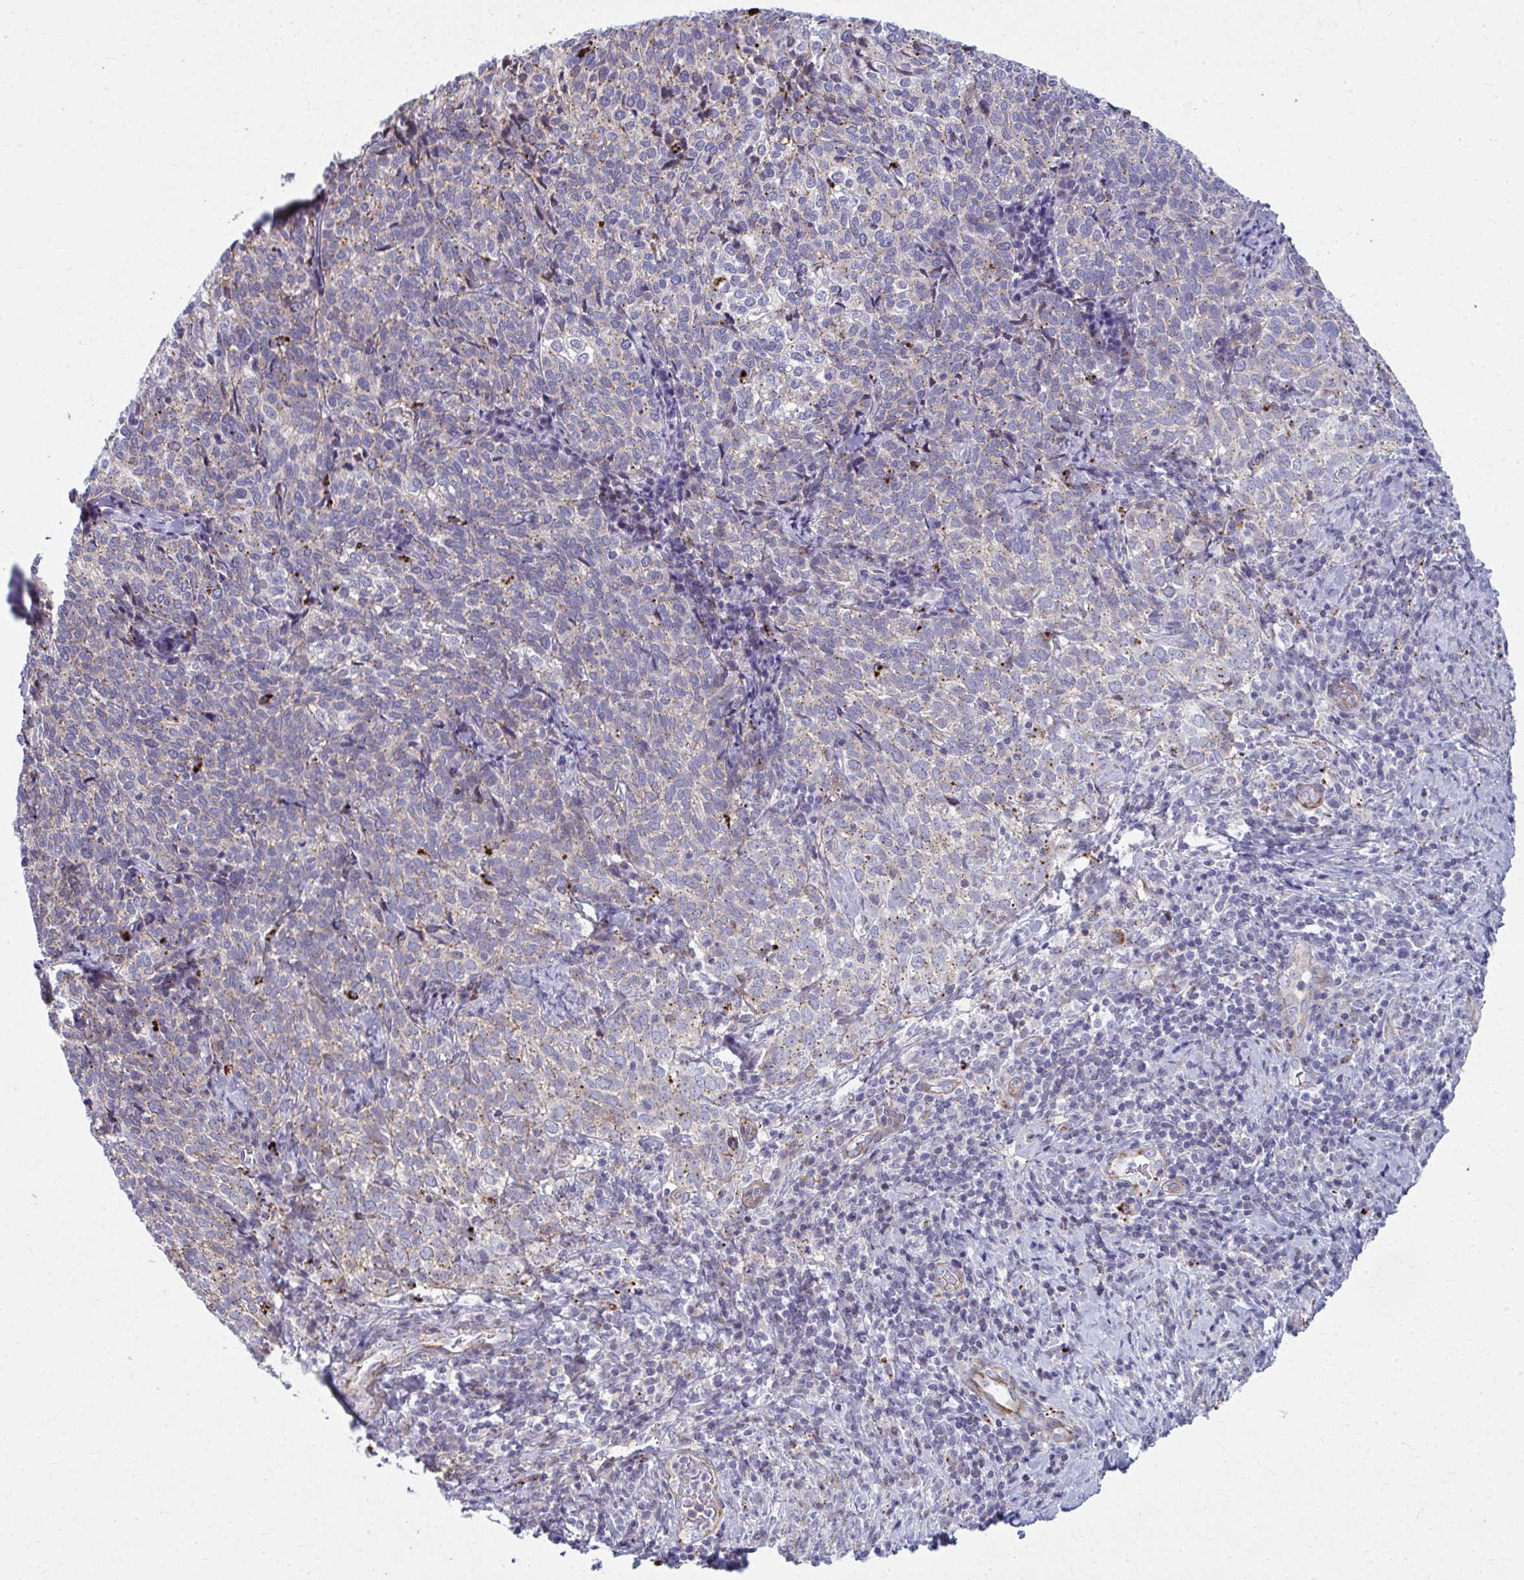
{"staining": {"intensity": "weak", "quantity": "25%-75%", "location": "cytoplasmic/membranous"}, "tissue": "cervical cancer", "cell_type": "Tumor cells", "image_type": "cancer", "snomed": [{"axis": "morphology", "description": "Normal tissue, NOS"}, {"axis": "morphology", "description": "Squamous cell carcinoma, NOS"}, {"axis": "topography", "description": "Vagina"}, {"axis": "topography", "description": "Cervix"}], "caption": "Cervical cancer (squamous cell carcinoma) tissue displays weak cytoplasmic/membranous expression in approximately 25%-75% of tumor cells (Brightfield microscopy of DAB IHC at high magnification).", "gene": "LRRC4B", "patient": {"sex": "female", "age": 45}}